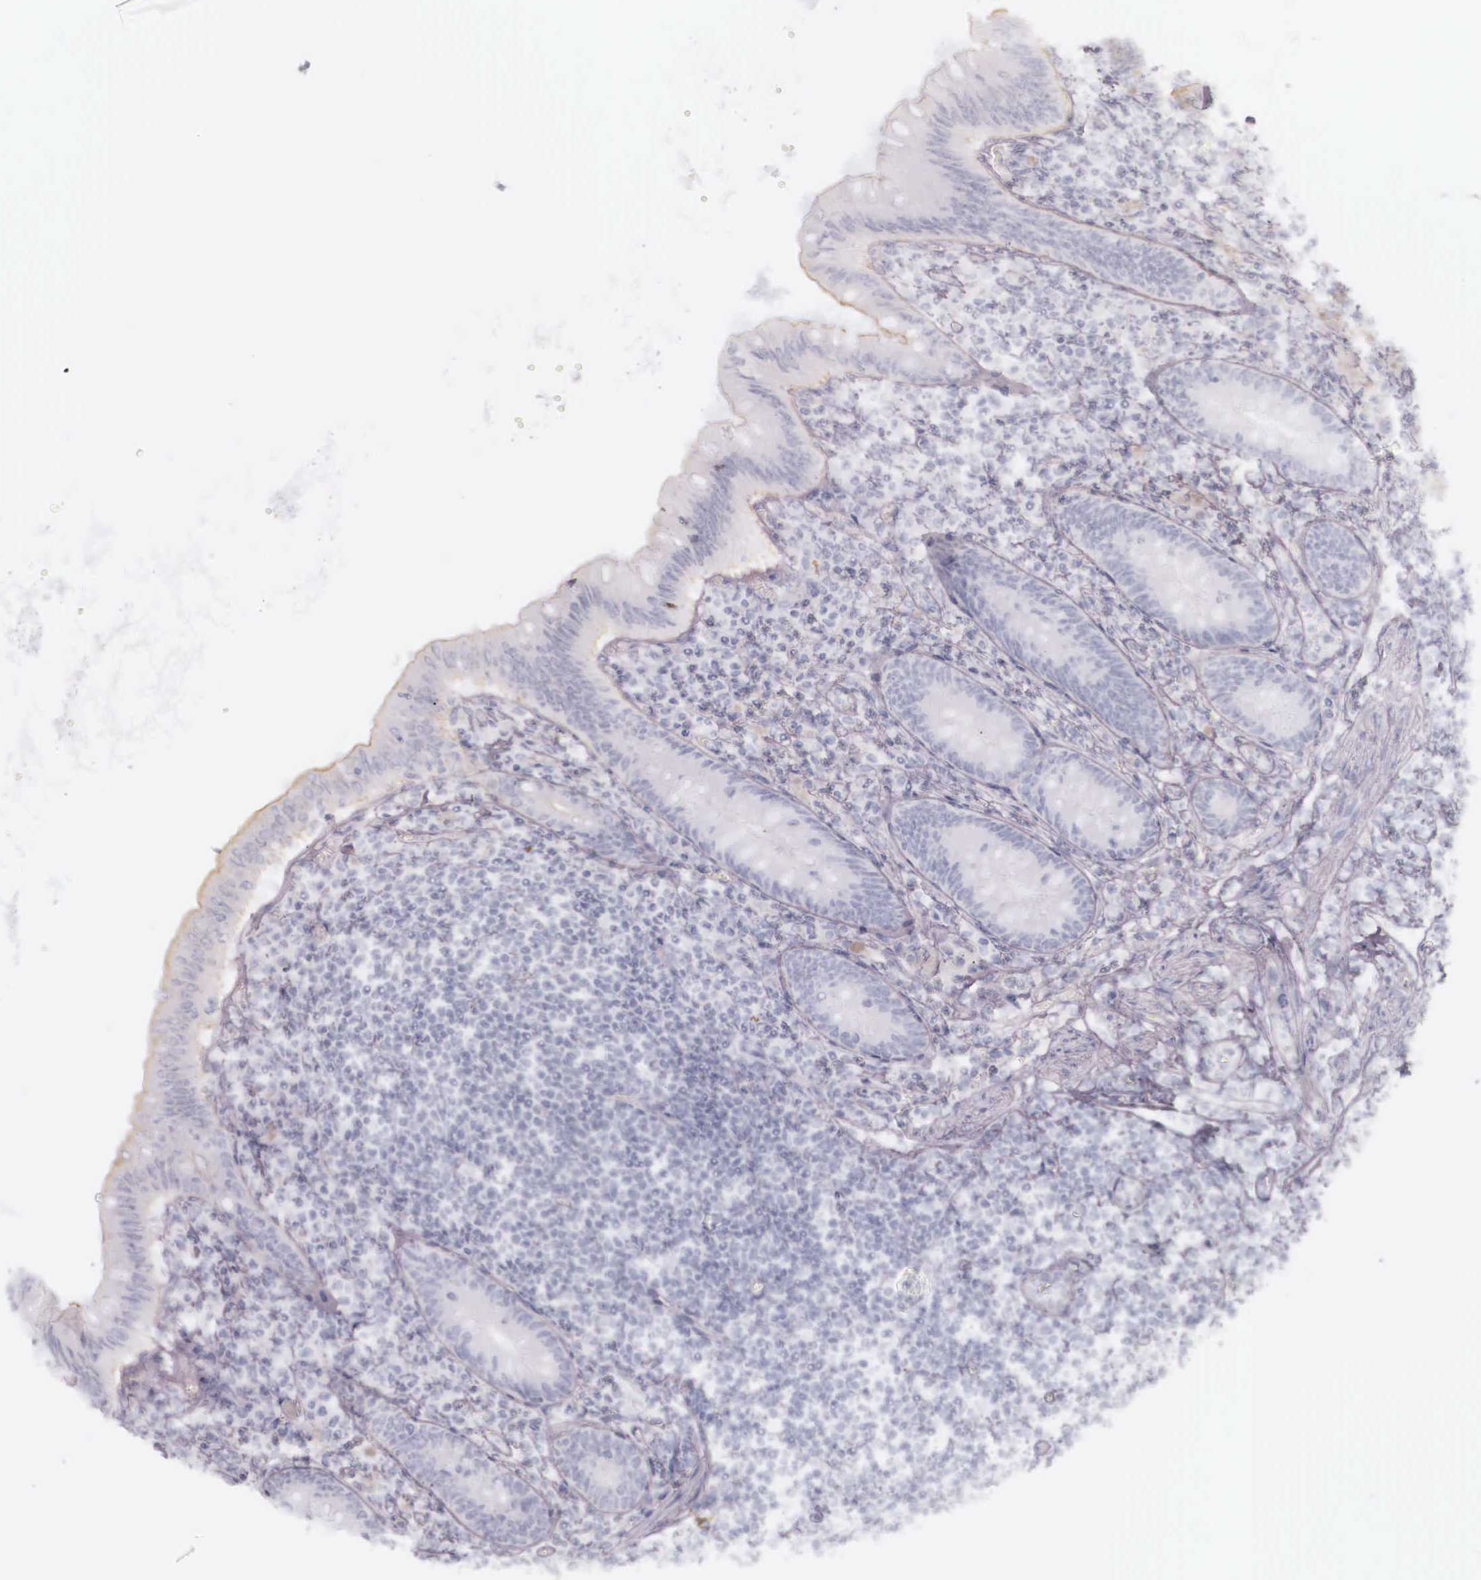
{"staining": {"intensity": "negative", "quantity": "none", "location": "none"}, "tissue": "appendix", "cell_type": "Glandular cells", "image_type": "normal", "snomed": [{"axis": "morphology", "description": "Normal tissue, NOS"}, {"axis": "topography", "description": "Appendix"}], "caption": "DAB (3,3'-diaminobenzidine) immunohistochemical staining of unremarkable appendix demonstrates no significant positivity in glandular cells.", "gene": "KRT14", "patient": {"sex": "female", "age": 34}}